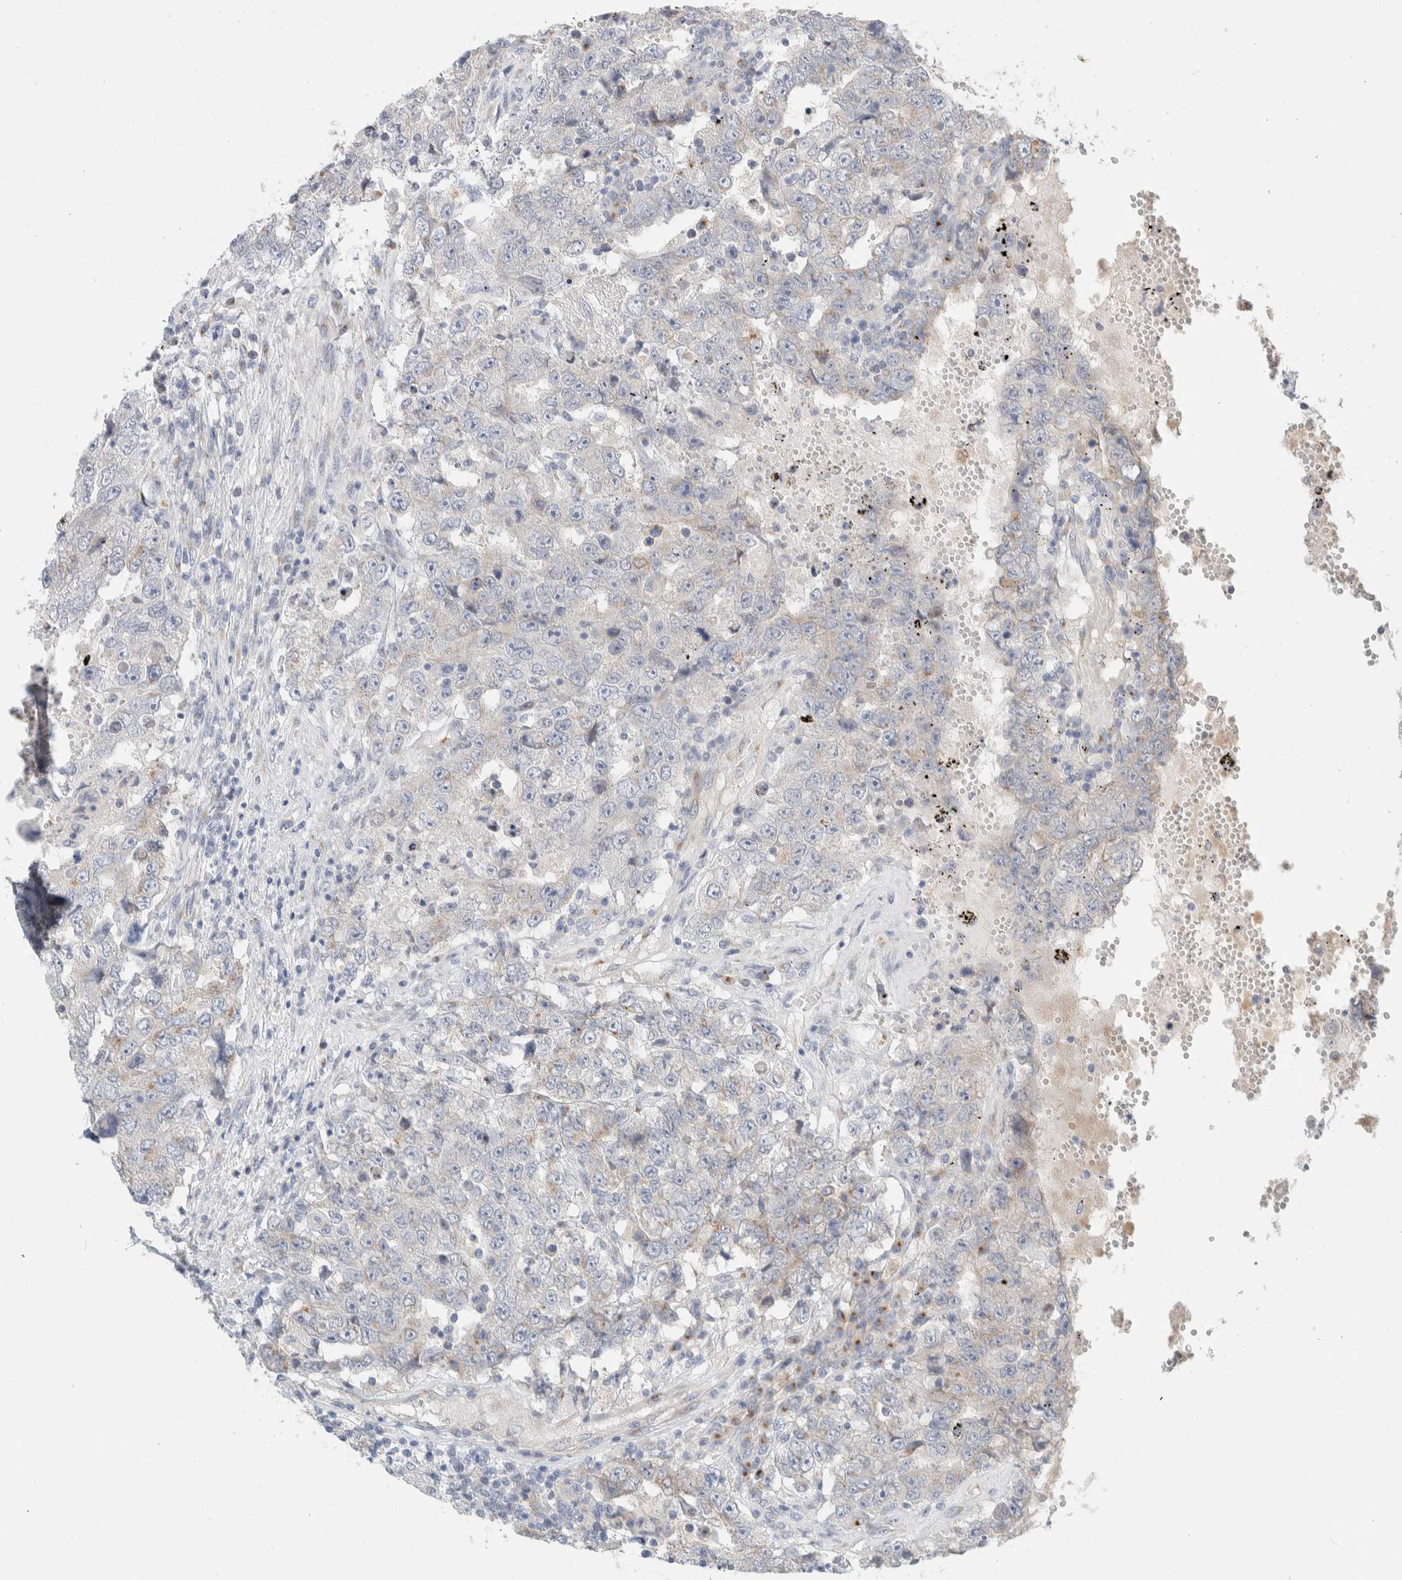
{"staining": {"intensity": "weak", "quantity": "<25%", "location": "cytoplasmic/membranous"}, "tissue": "testis cancer", "cell_type": "Tumor cells", "image_type": "cancer", "snomed": [{"axis": "morphology", "description": "Carcinoma, Embryonal, NOS"}, {"axis": "topography", "description": "Testis"}], "caption": "Testis cancer stained for a protein using immunohistochemistry (IHC) reveals no positivity tumor cells.", "gene": "TMEM184B", "patient": {"sex": "male", "age": 26}}